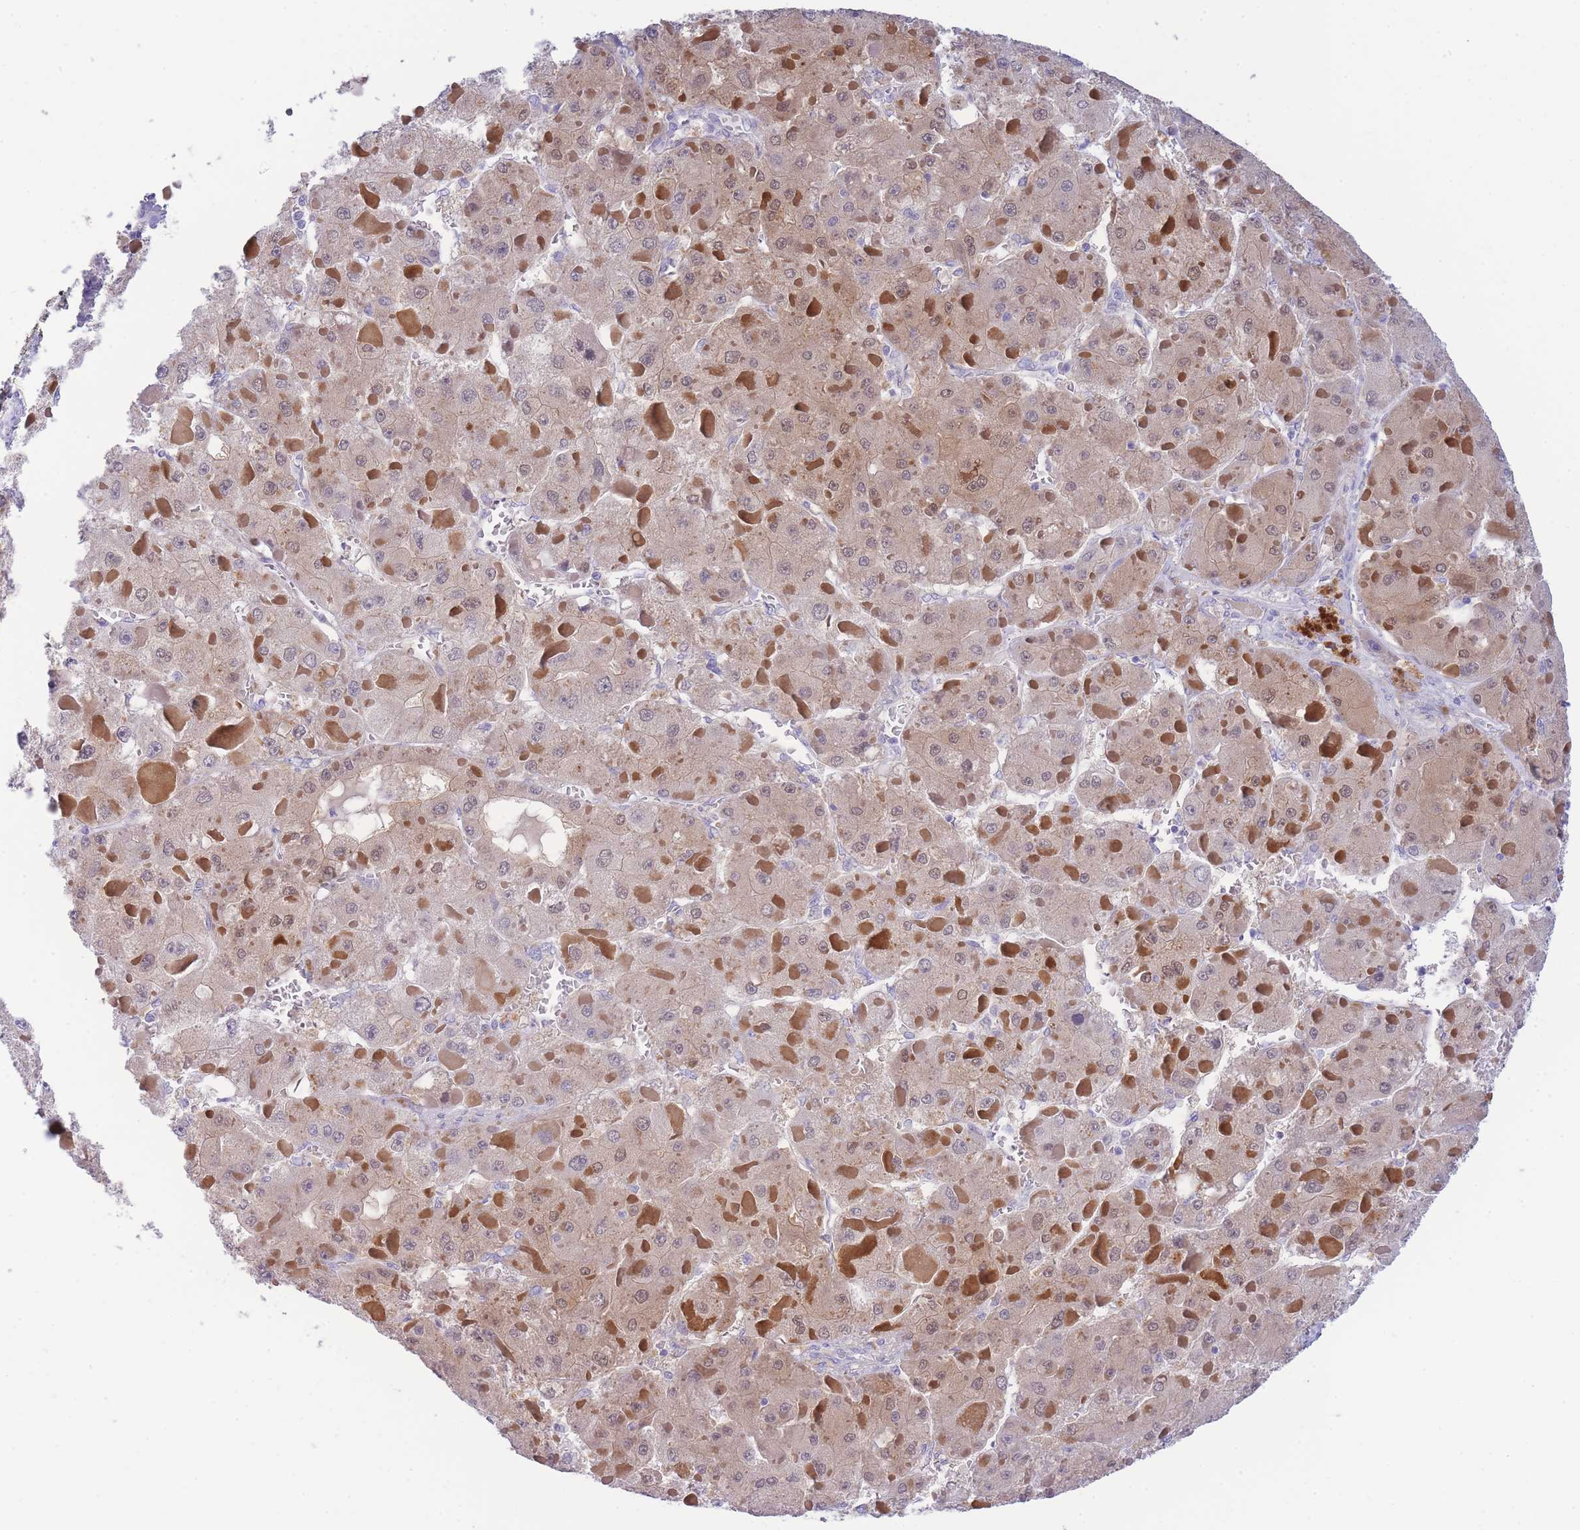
{"staining": {"intensity": "weak", "quantity": ">75%", "location": "cytoplasmic/membranous,nuclear"}, "tissue": "liver cancer", "cell_type": "Tumor cells", "image_type": "cancer", "snomed": [{"axis": "morphology", "description": "Carcinoma, Hepatocellular, NOS"}, {"axis": "topography", "description": "Liver"}], "caption": "Protein staining demonstrates weak cytoplasmic/membranous and nuclear staining in about >75% of tumor cells in liver cancer.", "gene": "PCDHB3", "patient": {"sex": "female", "age": 73}}